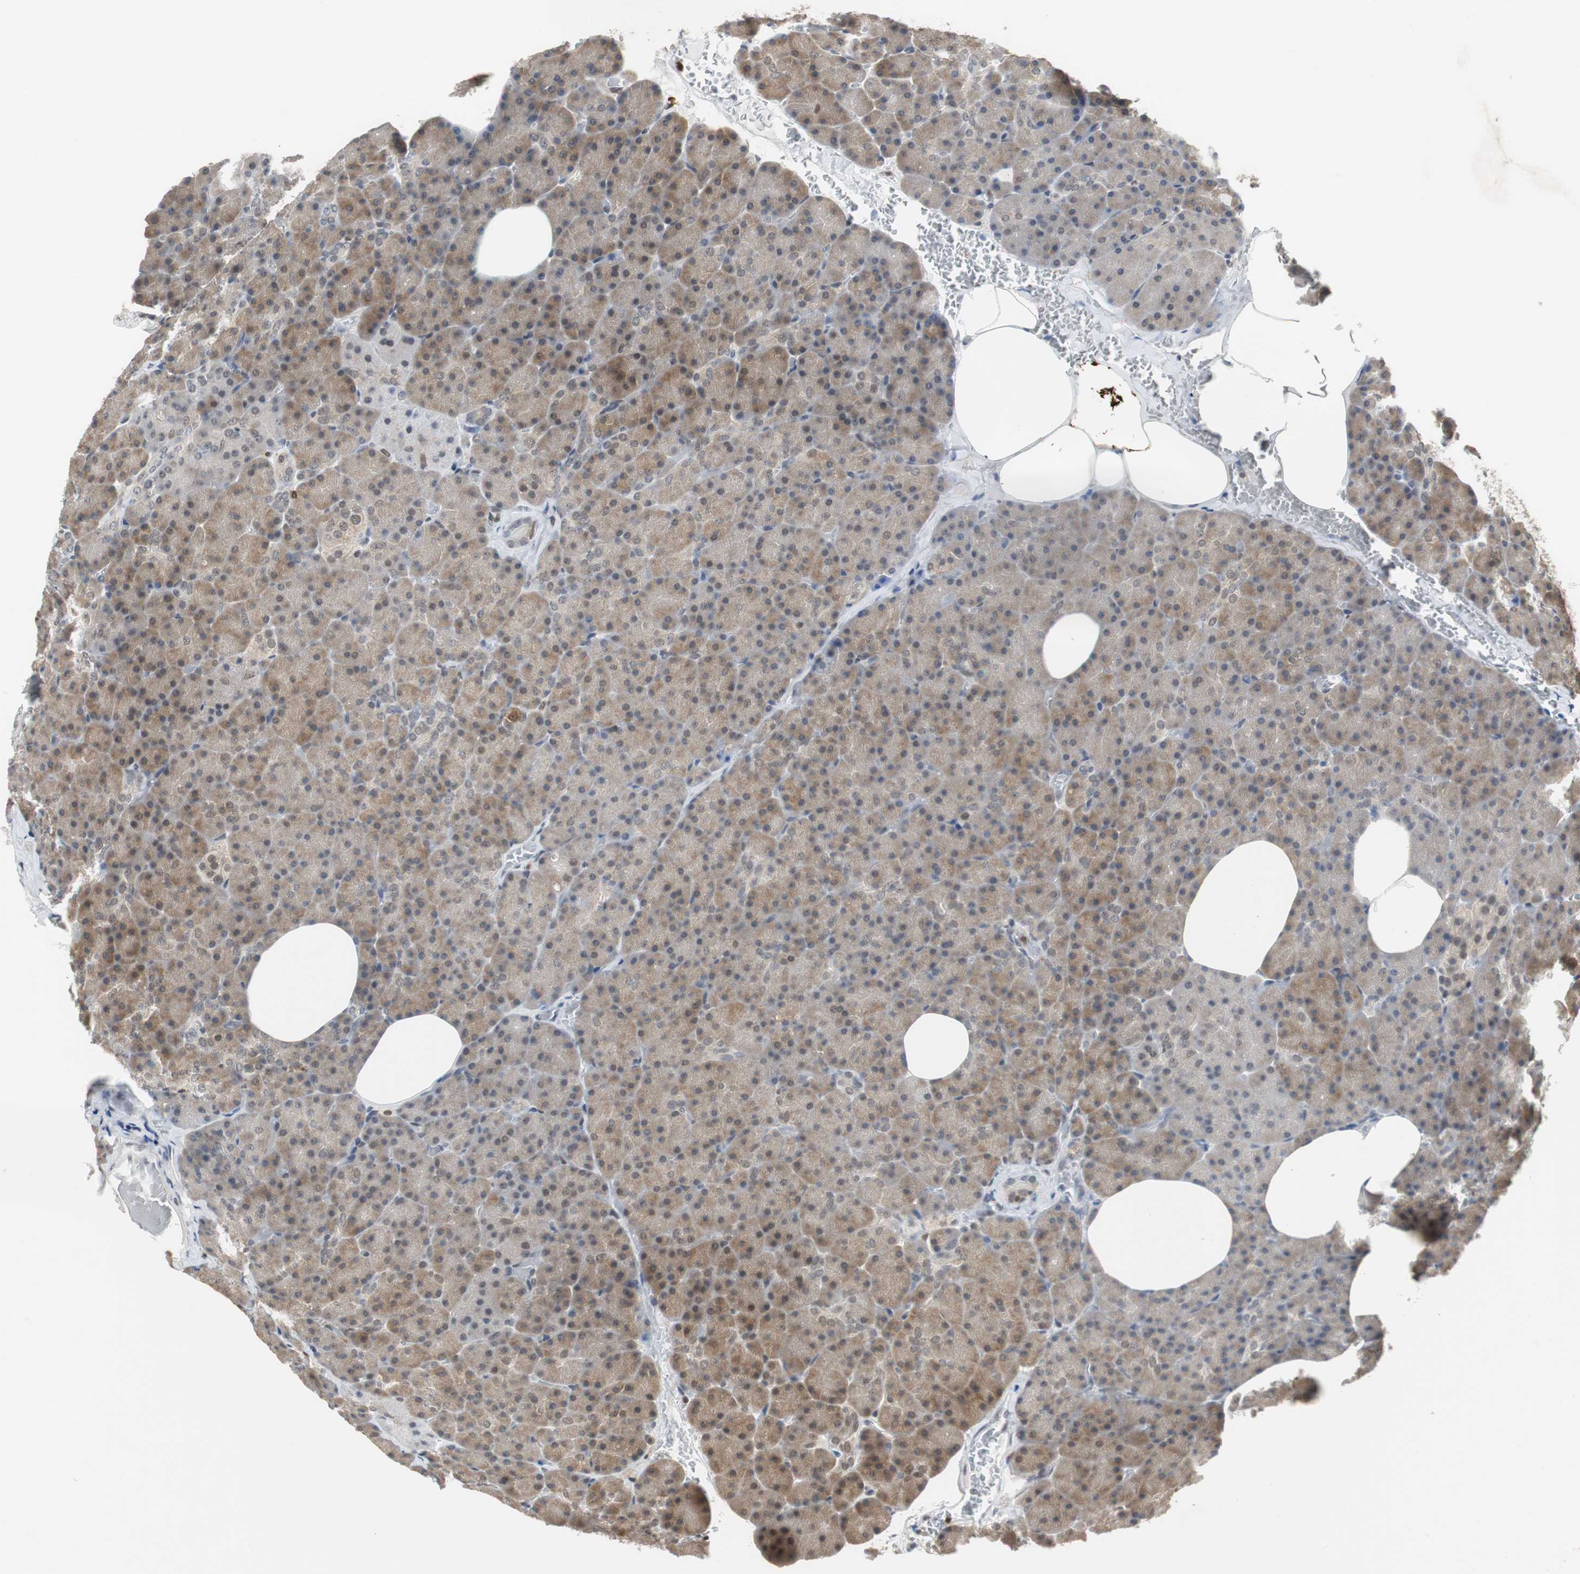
{"staining": {"intensity": "moderate", "quantity": ">75%", "location": "cytoplasmic/membranous,nuclear"}, "tissue": "pancreas", "cell_type": "Exocrine glandular cells", "image_type": "normal", "snomed": [{"axis": "morphology", "description": "Normal tissue, NOS"}, {"axis": "topography", "description": "Pancreas"}], "caption": "Moderate cytoplasmic/membranous,nuclear expression is seen in about >75% of exocrine glandular cells in benign pancreas.", "gene": "SIRT1", "patient": {"sex": "female", "age": 35}}